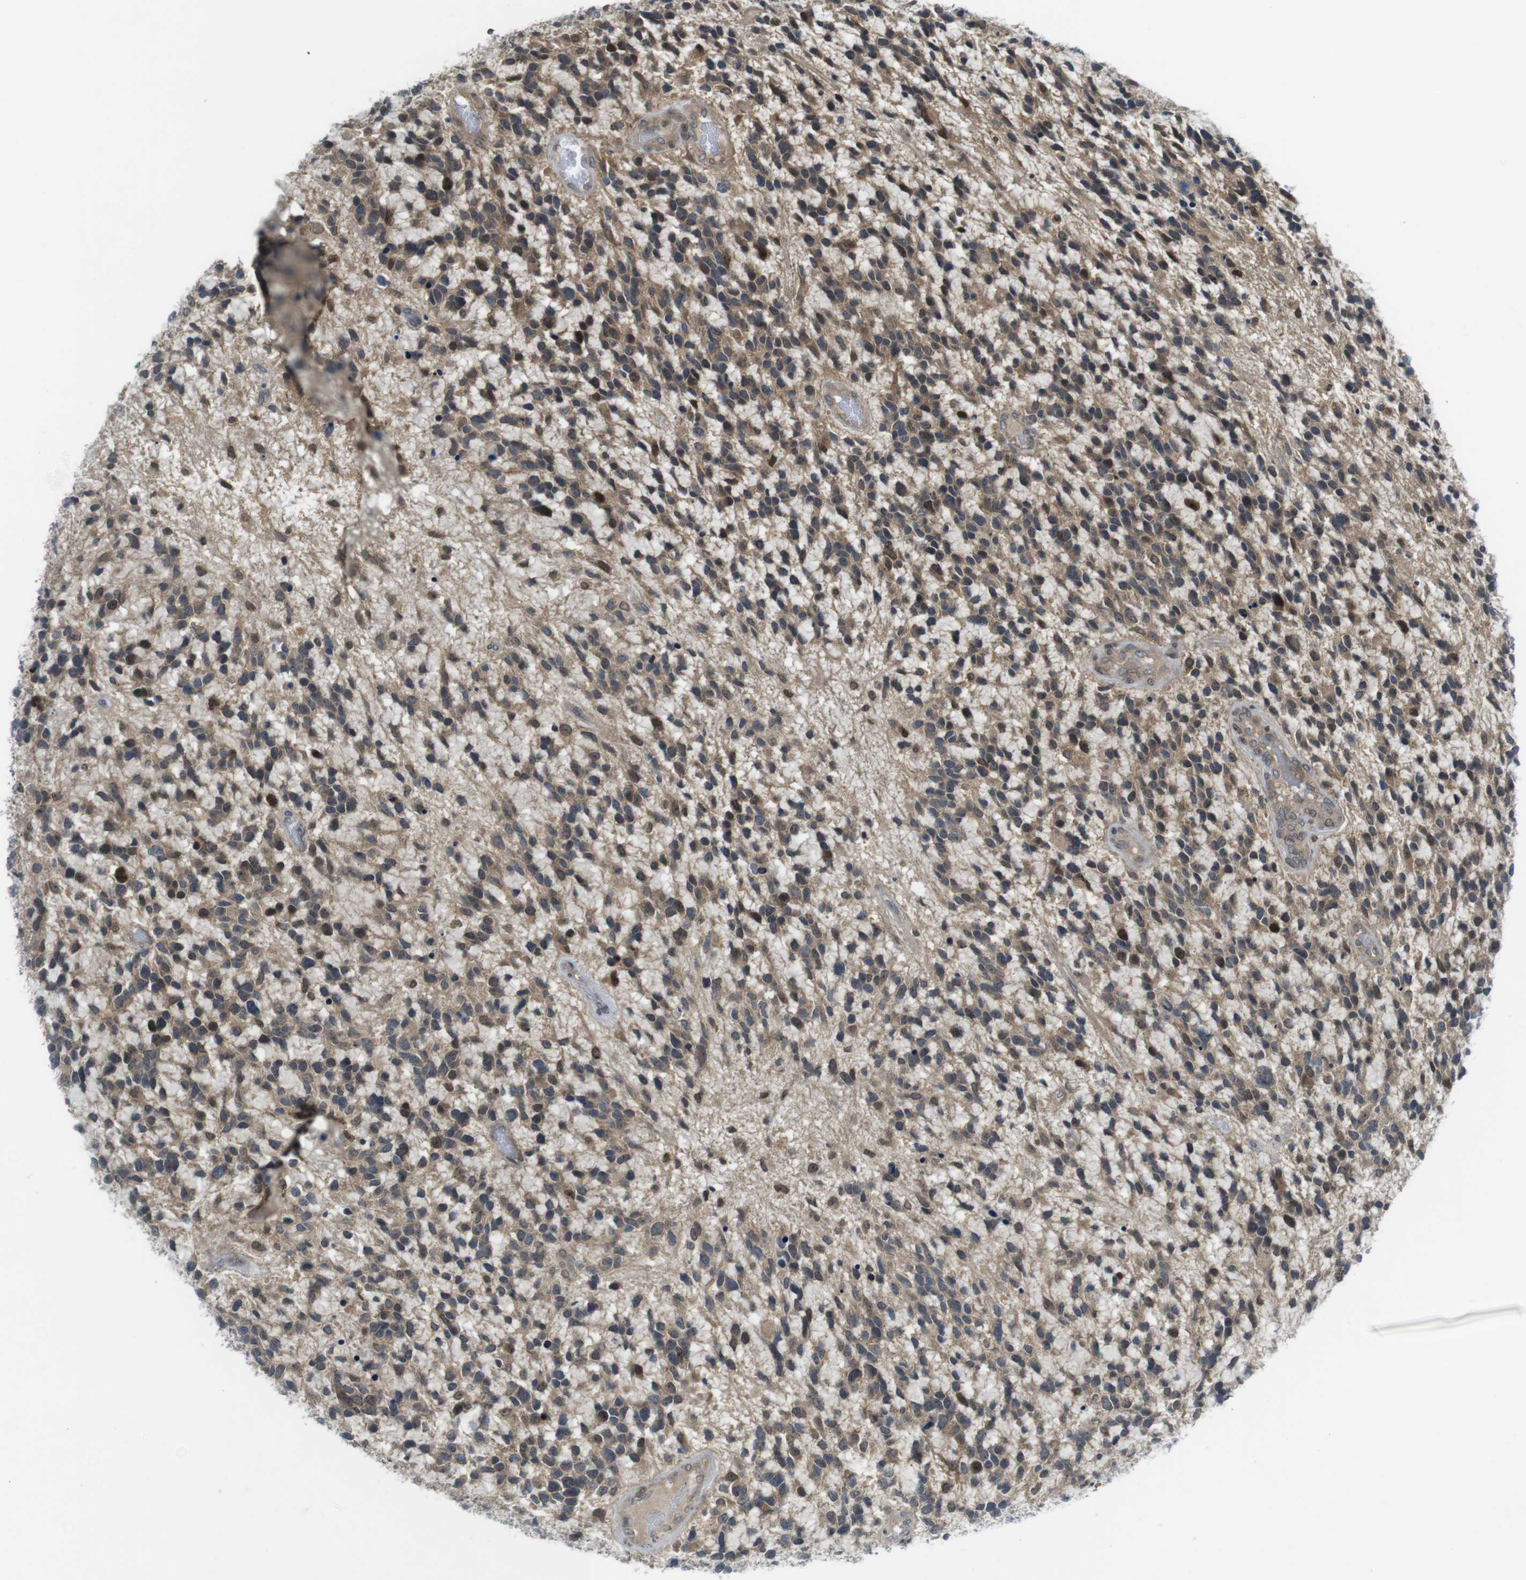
{"staining": {"intensity": "moderate", "quantity": ">75%", "location": "cytoplasmic/membranous"}, "tissue": "glioma", "cell_type": "Tumor cells", "image_type": "cancer", "snomed": [{"axis": "morphology", "description": "Glioma, malignant, High grade"}, {"axis": "topography", "description": "Brain"}], "caption": "Protein staining of glioma tissue displays moderate cytoplasmic/membranous staining in approximately >75% of tumor cells. Immunohistochemistry stains the protein in brown and the nuclei are stained blue.", "gene": "RCC1", "patient": {"sex": "female", "age": 58}}